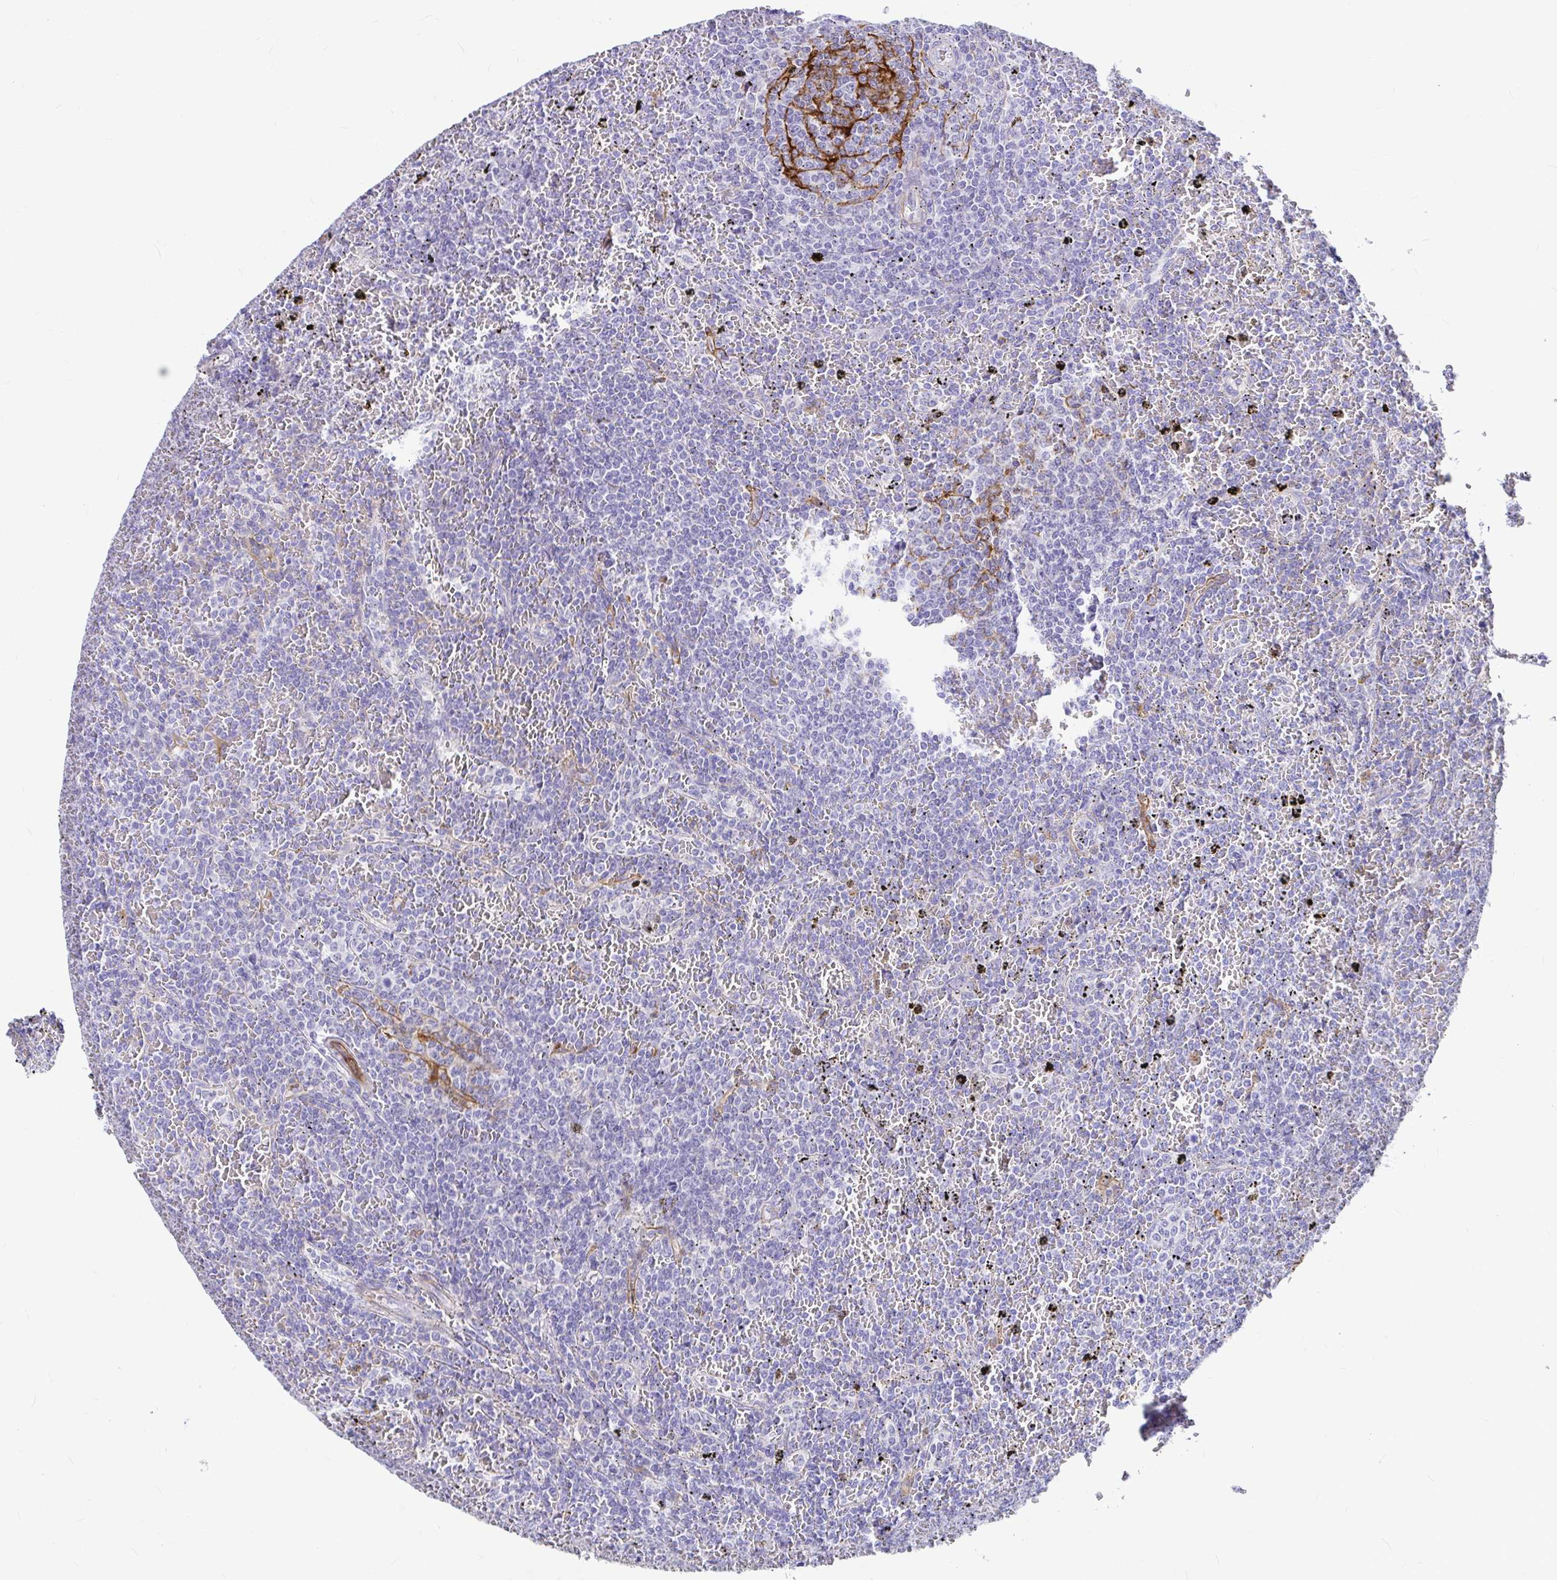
{"staining": {"intensity": "negative", "quantity": "none", "location": "none"}, "tissue": "lymphoma", "cell_type": "Tumor cells", "image_type": "cancer", "snomed": [{"axis": "morphology", "description": "Malignant lymphoma, non-Hodgkin's type, Low grade"}, {"axis": "topography", "description": "Spleen"}], "caption": "Immunohistochemistry of human lymphoma demonstrates no staining in tumor cells.", "gene": "MYO1B", "patient": {"sex": "female", "age": 77}}